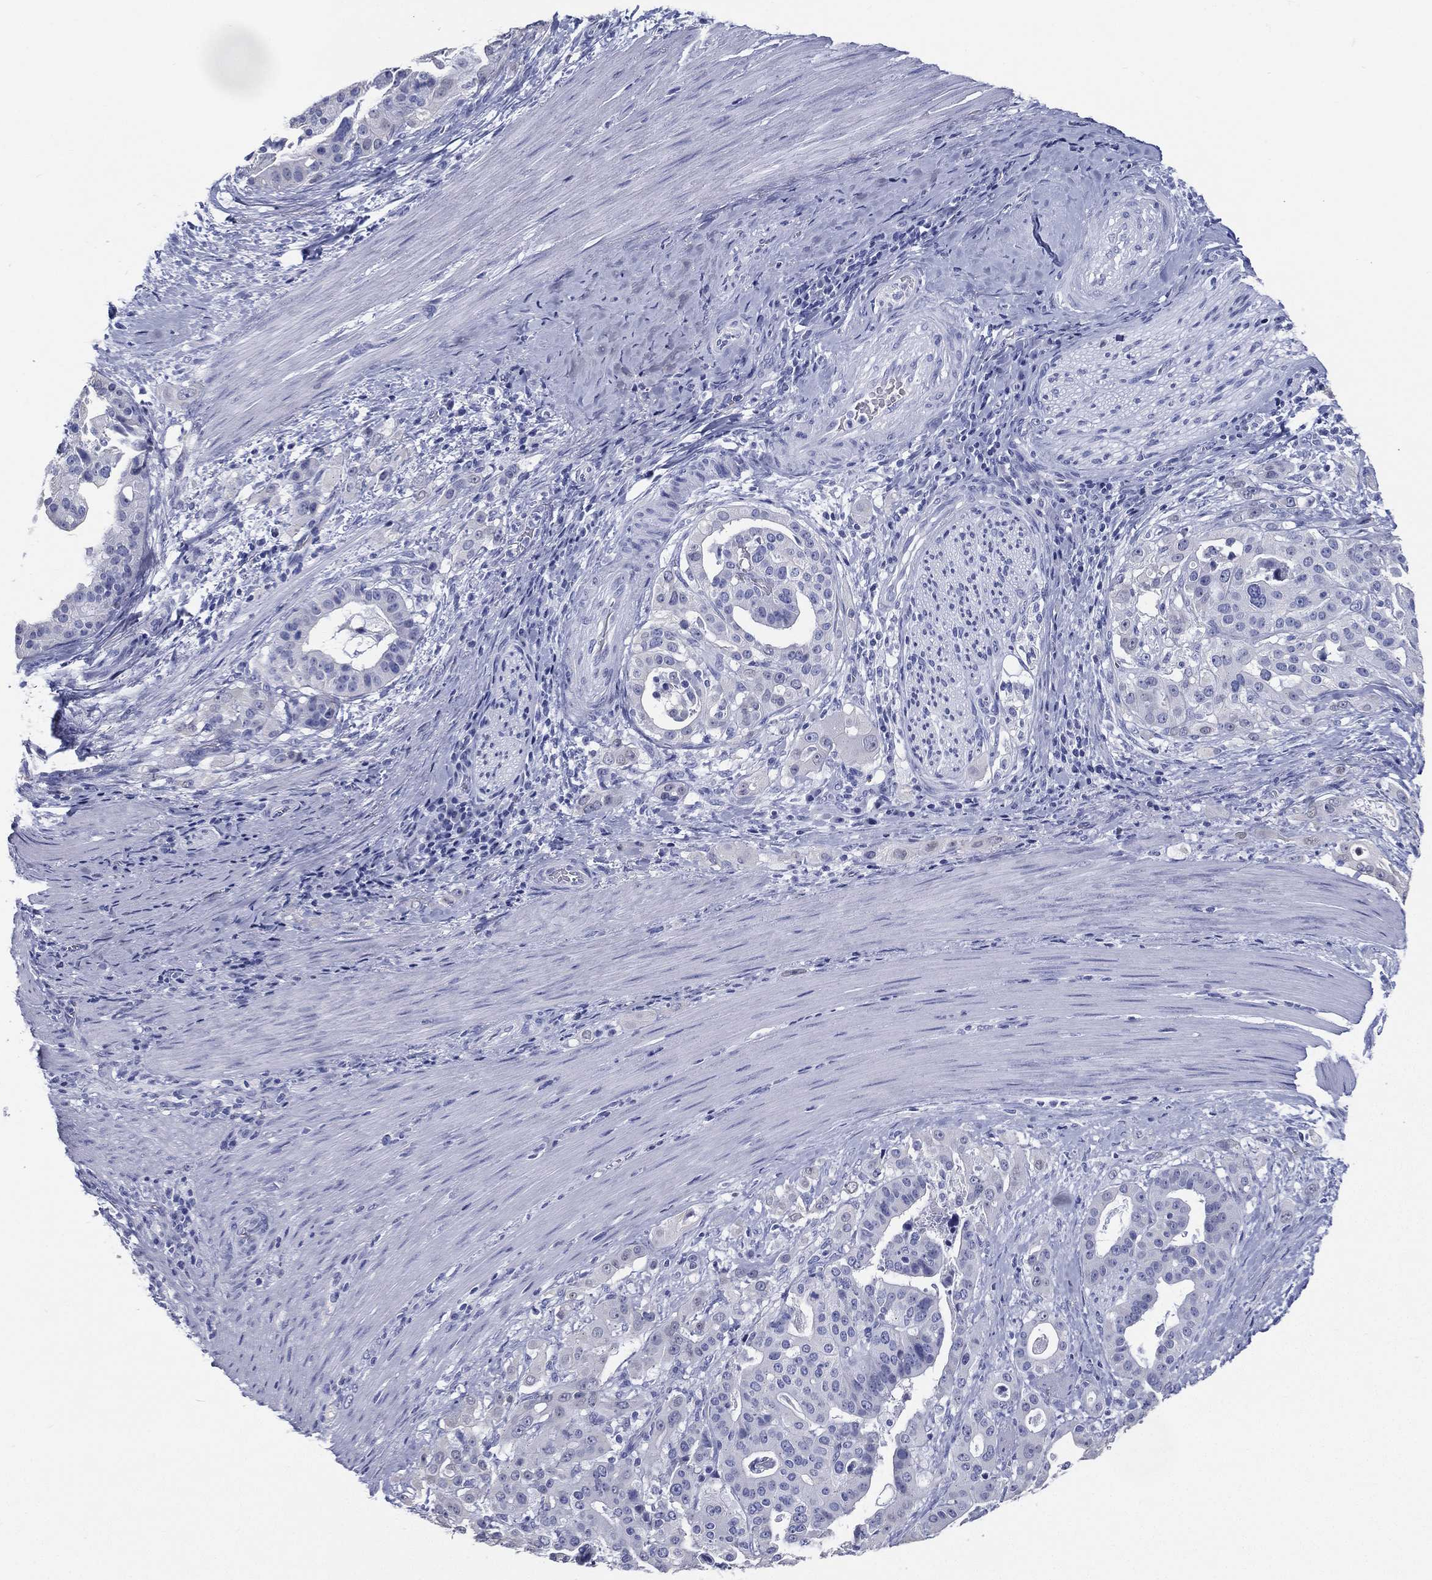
{"staining": {"intensity": "negative", "quantity": "none", "location": "none"}, "tissue": "stomach cancer", "cell_type": "Tumor cells", "image_type": "cancer", "snomed": [{"axis": "morphology", "description": "Adenocarcinoma, NOS"}, {"axis": "topography", "description": "Stomach"}], "caption": "This is an IHC histopathology image of human adenocarcinoma (stomach). There is no positivity in tumor cells.", "gene": "RSPH4A", "patient": {"sex": "male", "age": 48}}